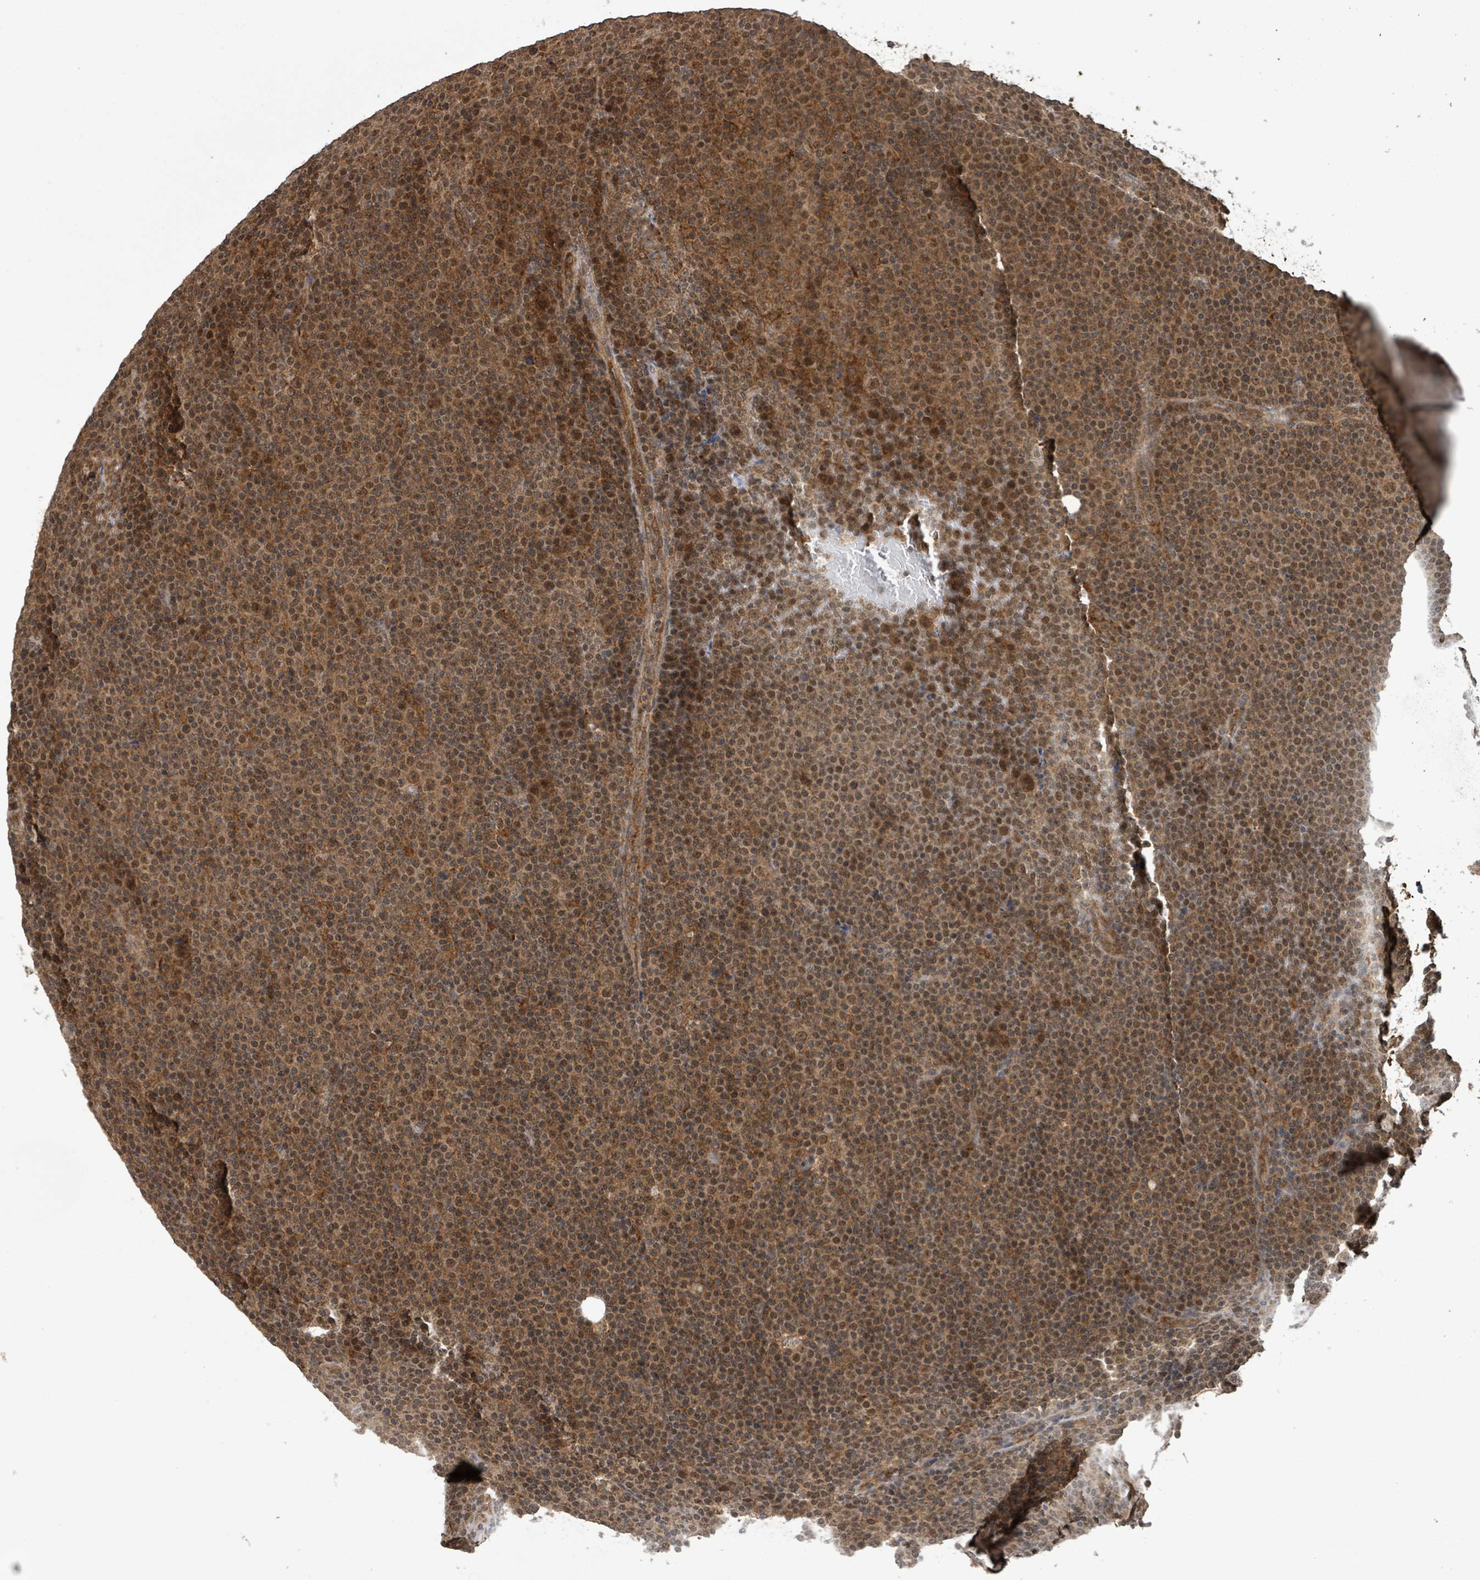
{"staining": {"intensity": "moderate", "quantity": ">75%", "location": "cytoplasmic/membranous,nuclear"}, "tissue": "lymphoma", "cell_type": "Tumor cells", "image_type": "cancer", "snomed": [{"axis": "morphology", "description": "Malignant lymphoma, non-Hodgkin's type, Low grade"}, {"axis": "topography", "description": "Lymph node"}], "caption": "Immunohistochemistry of low-grade malignant lymphoma, non-Hodgkin's type displays medium levels of moderate cytoplasmic/membranous and nuclear positivity in approximately >75% of tumor cells.", "gene": "KLC1", "patient": {"sex": "female", "age": 67}}